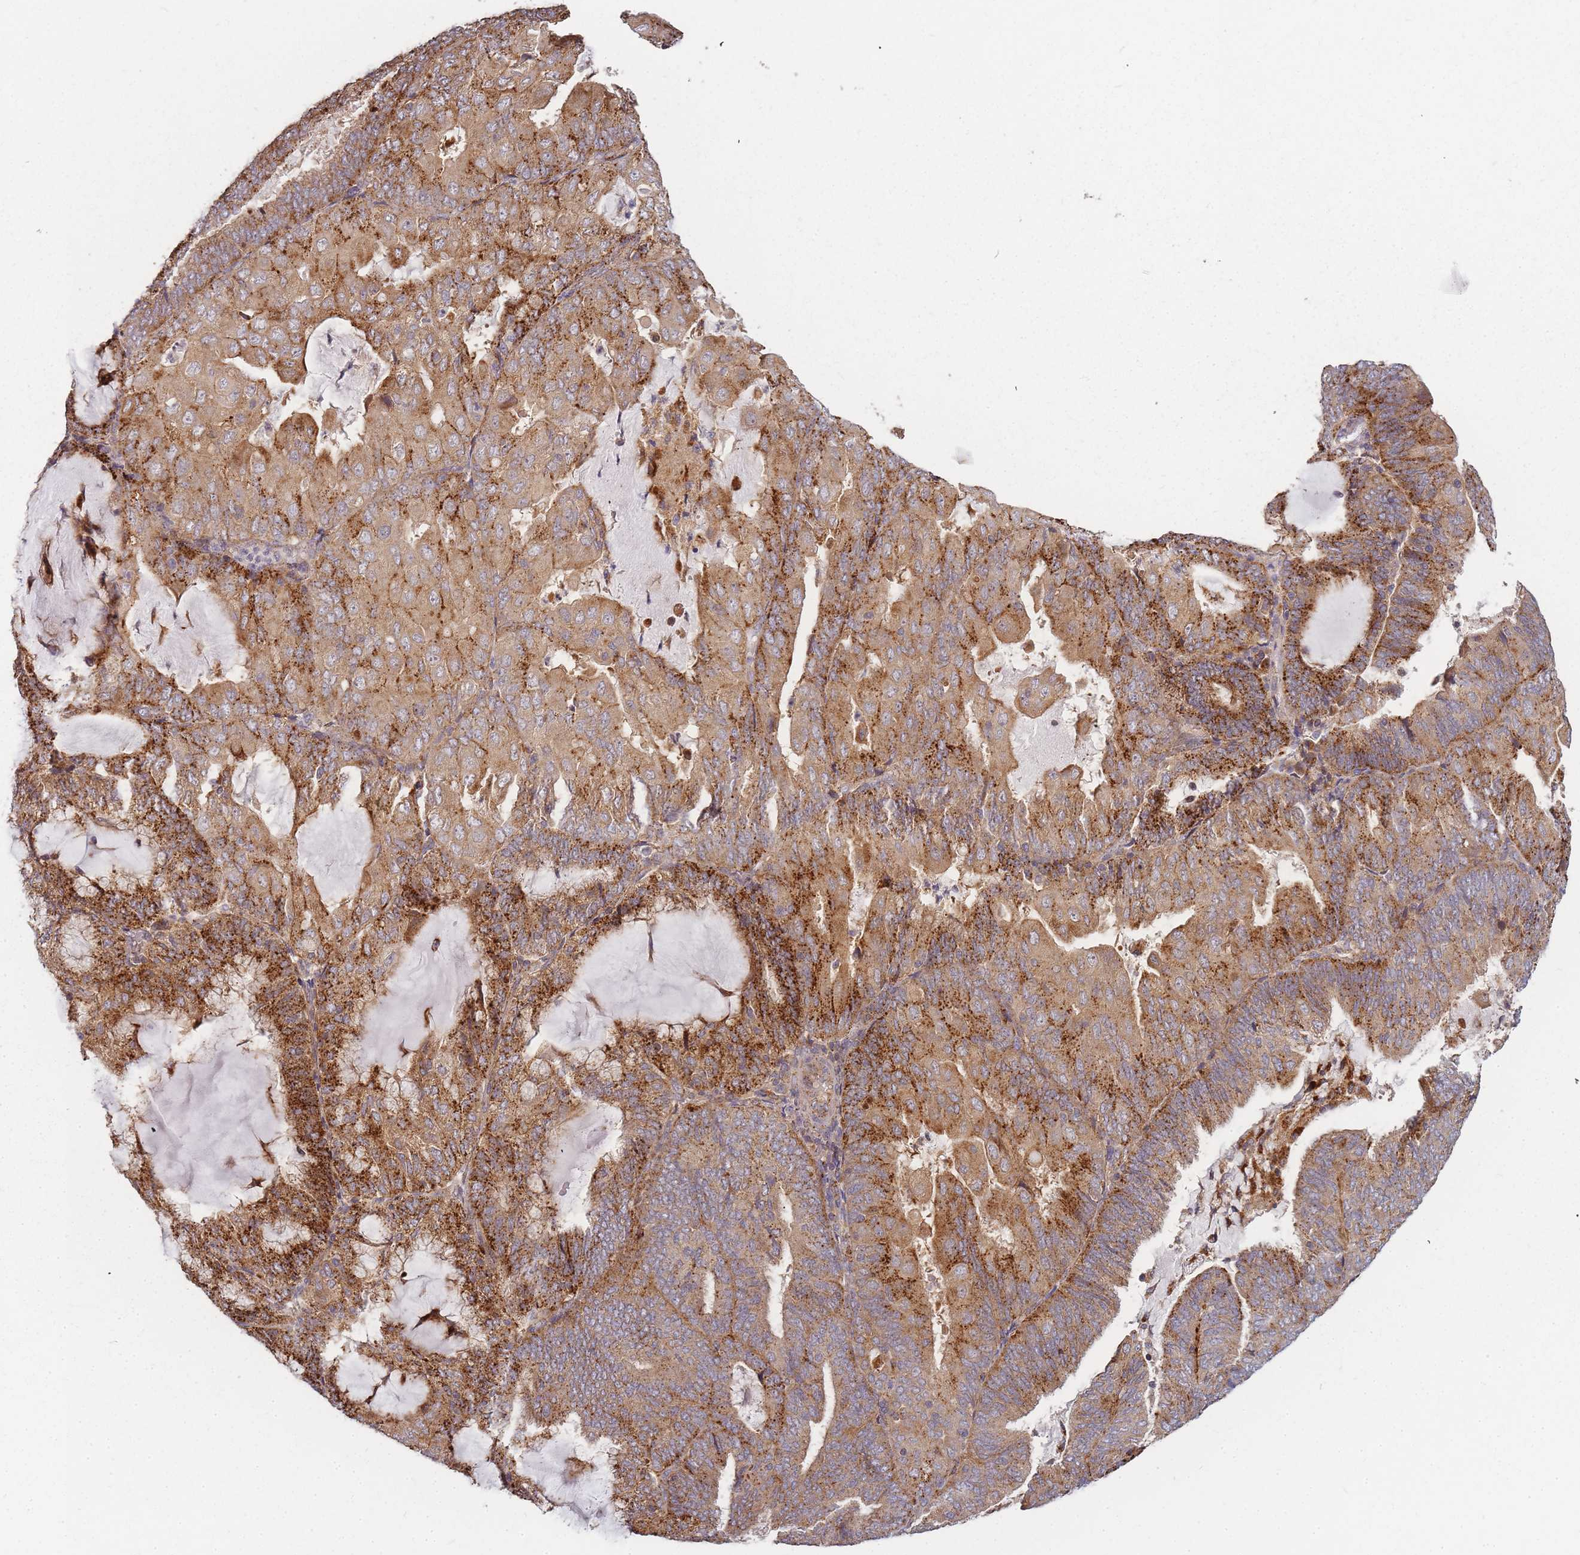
{"staining": {"intensity": "moderate", "quantity": ">75%", "location": "cytoplasmic/membranous"}, "tissue": "endometrial cancer", "cell_type": "Tumor cells", "image_type": "cancer", "snomed": [{"axis": "morphology", "description": "Adenocarcinoma, NOS"}, {"axis": "topography", "description": "Endometrium"}], "caption": "High-magnification brightfield microscopy of endometrial cancer stained with DAB (brown) and counterstained with hematoxylin (blue). tumor cells exhibit moderate cytoplasmic/membranous positivity is identified in about>75% of cells.", "gene": "ATG5", "patient": {"sex": "female", "age": 81}}